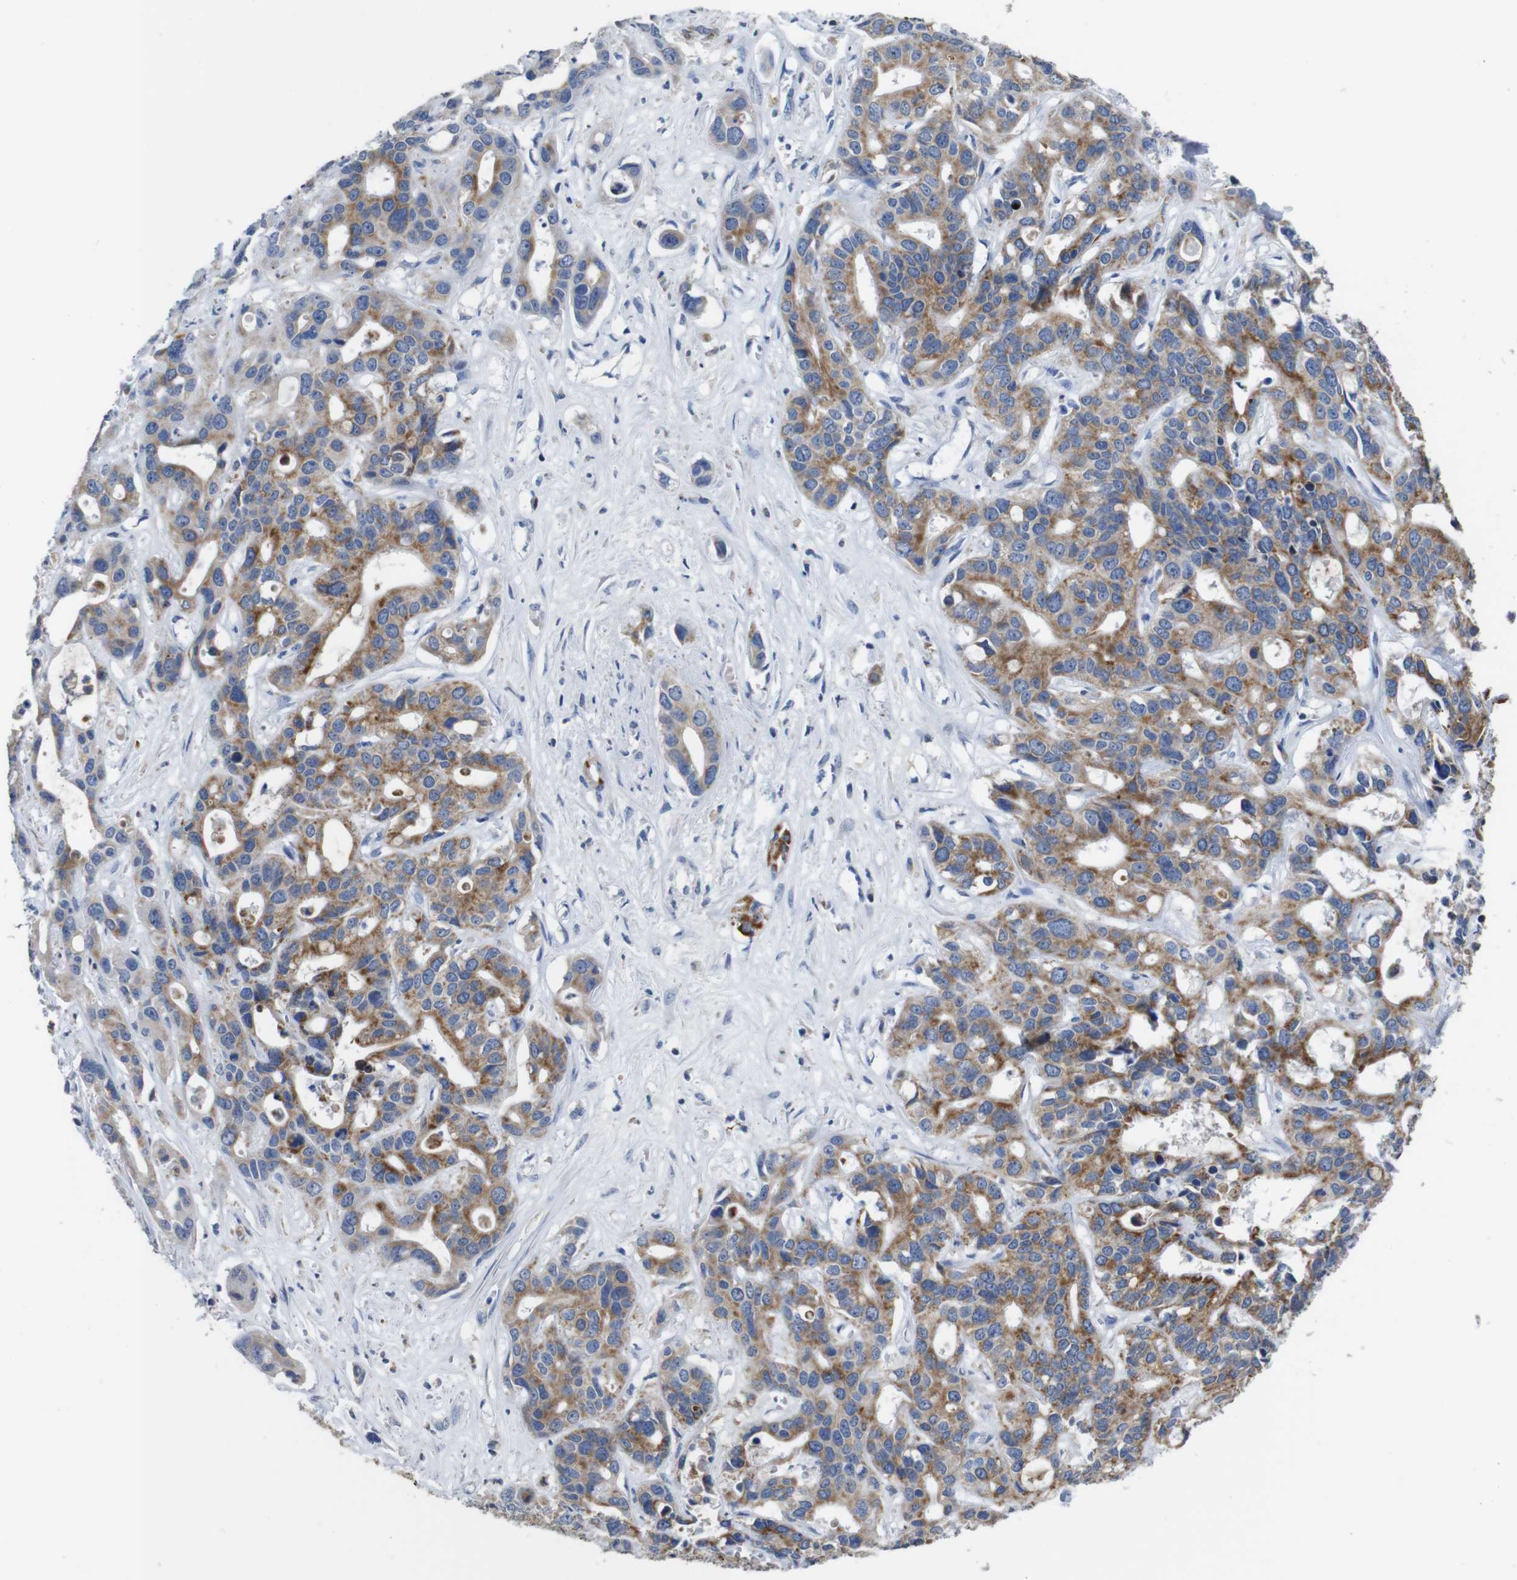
{"staining": {"intensity": "moderate", "quantity": ">75%", "location": "cytoplasmic/membranous"}, "tissue": "liver cancer", "cell_type": "Tumor cells", "image_type": "cancer", "snomed": [{"axis": "morphology", "description": "Cholangiocarcinoma"}, {"axis": "topography", "description": "Liver"}], "caption": "IHC image of human liver cancer (cholangiocarcinoma) stained for a protein (brown), which exhibits medium levels of moderate cytoplasmic/membranous expression in approximately >75% of tumor cells.", "gene": "MAOA", "patient": {"sex": "female", "age": 65}}